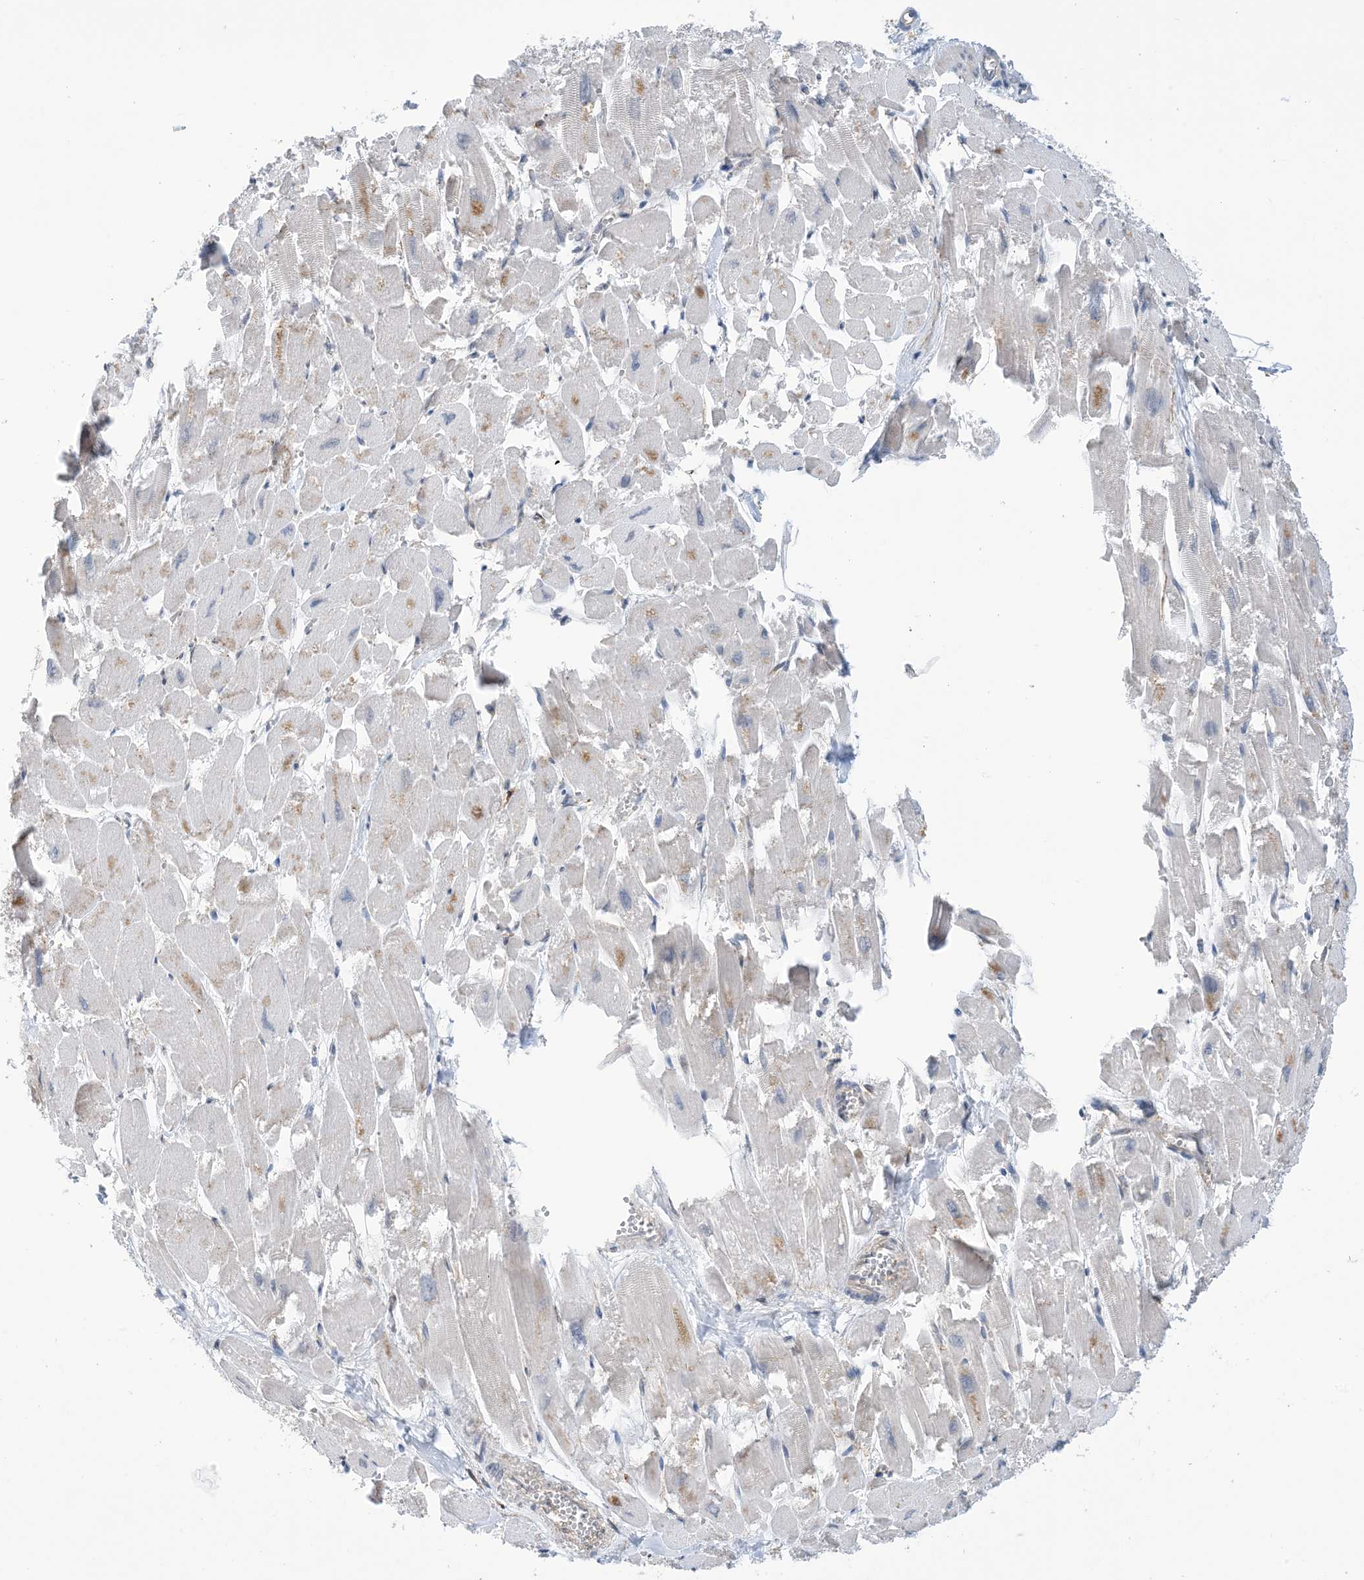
{"staining": {"intensity": "moderate", "quantity": "25%-75%", "location": "cytoplasmic/membranous"}, "tissue": "heart muscle", "cell_type": "Cardiomyocytes", "image_type": "normal", "snomed": [{"axis": "morphology", "description": "Normal tissue, NOS"}, {"axis": "topography", "description": "Heart"}], "caption": "IHC staining of normal heart muscle, which reveals medium levels of moderate cytoplasmic/membranous positivity in approximately 25%-75% of cardiomyocytes indicating moderate cytoplasmic/membranous protein staining. The staining was performed using DAB (3,3'-diaminobenzidine) (brown) for protein detection and nuclei were counterstained in hematoxylin (blue).", "gene": "EHBP1", "patient": {"sex": "male", "age": 54}}